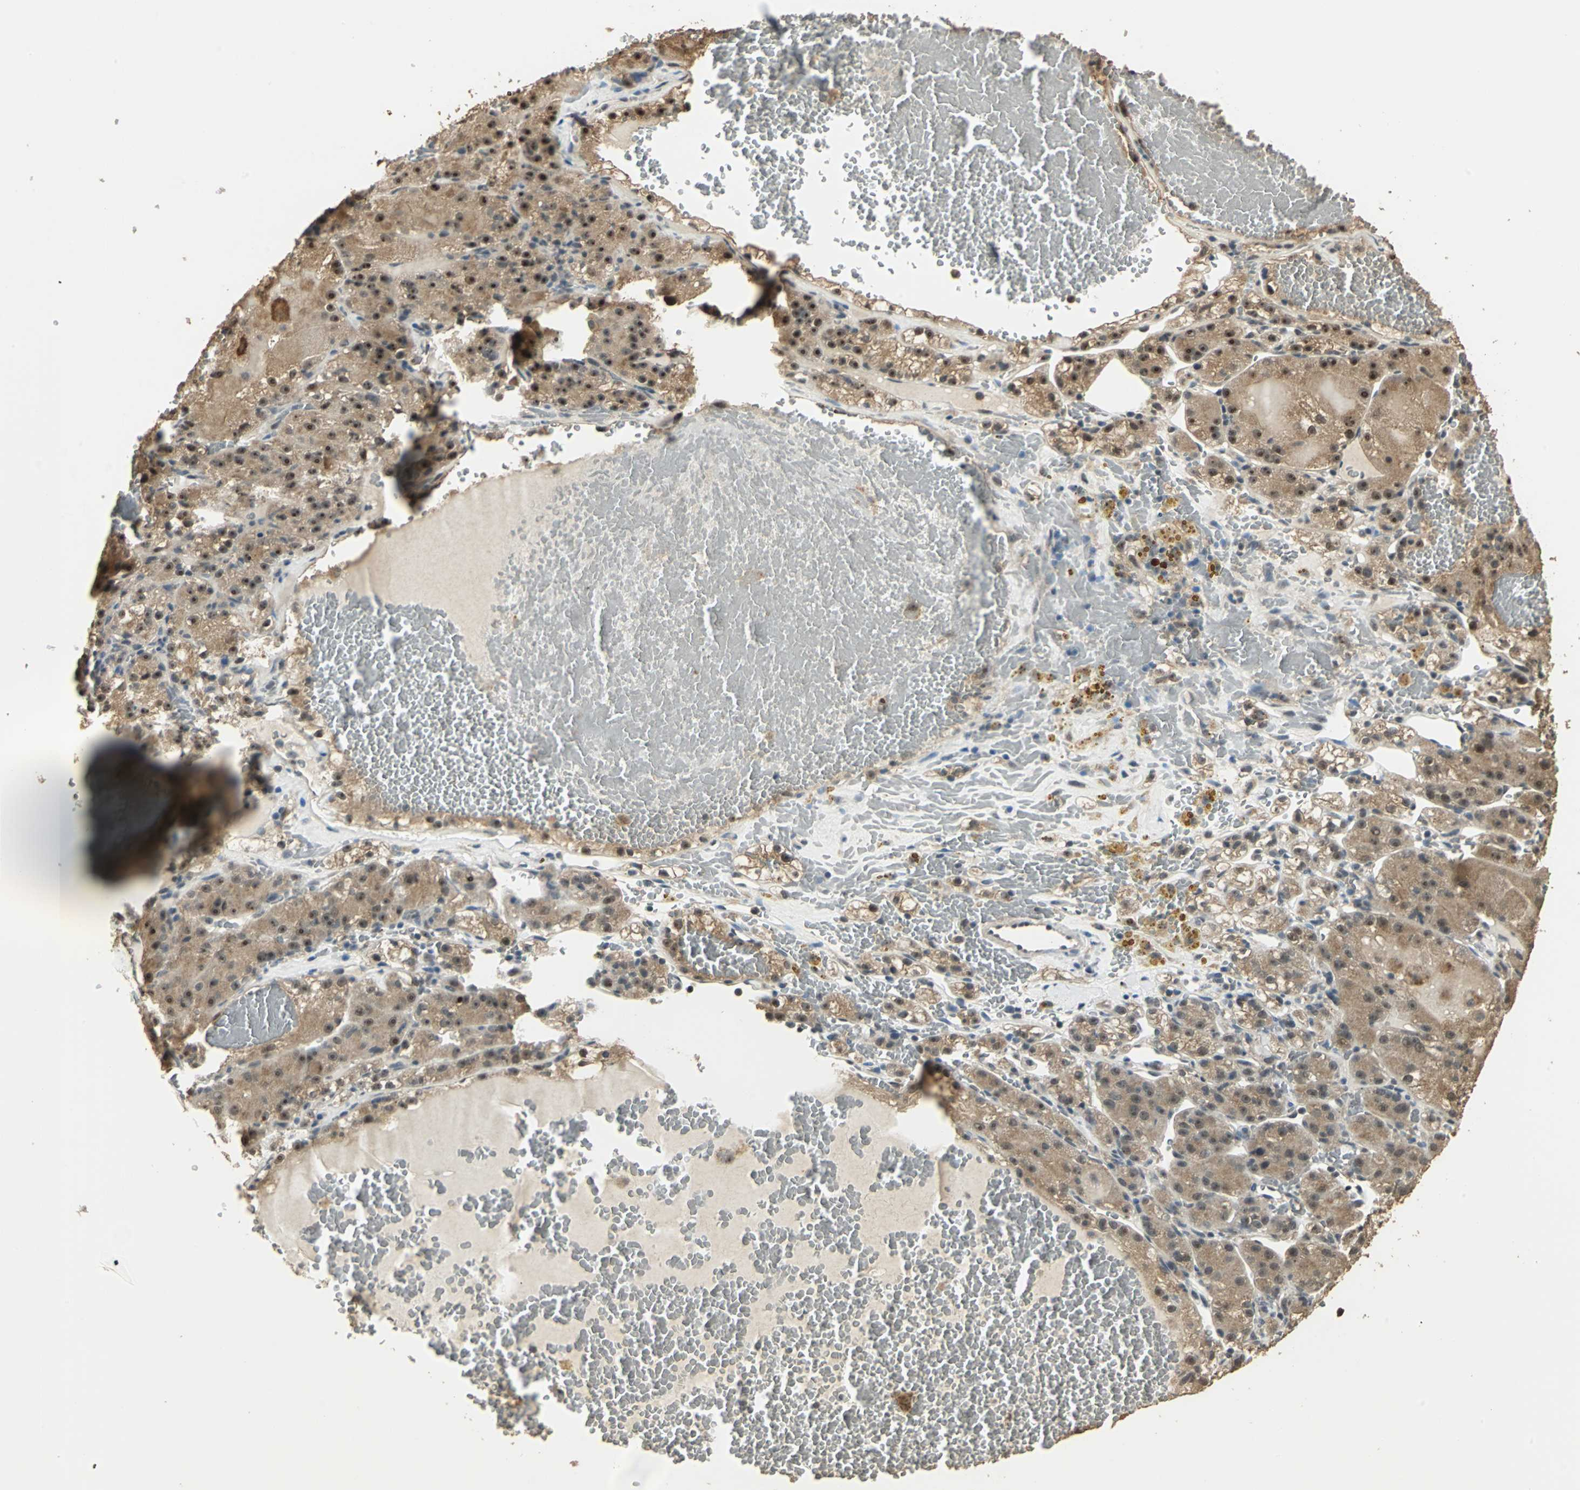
{"staining": {"intensity": "strong", "quantity": ">75%", "location": "cytoplasmic/membranous"}, "tissue": "renal cancer", "cell_type": "Tumor cells", "image_type": "cancer", "snomed": [{"axis": "morphology", "description": "Normal tissue, NOS"}, {"axis": "morphology", "description": "Adenocarcinoma, NOS"}, {"axis": "topography", "description": "Kidney"}], "caption": "A photomicrograph showing strong cytoplasmic/membranous positivity in approximately >75% of tumor cells in renal adenocarcinoma, as visualized by brown immunohistochemical staining.", "gene": "UCHL5", "patient": {"sex": "male", "age": 61}}